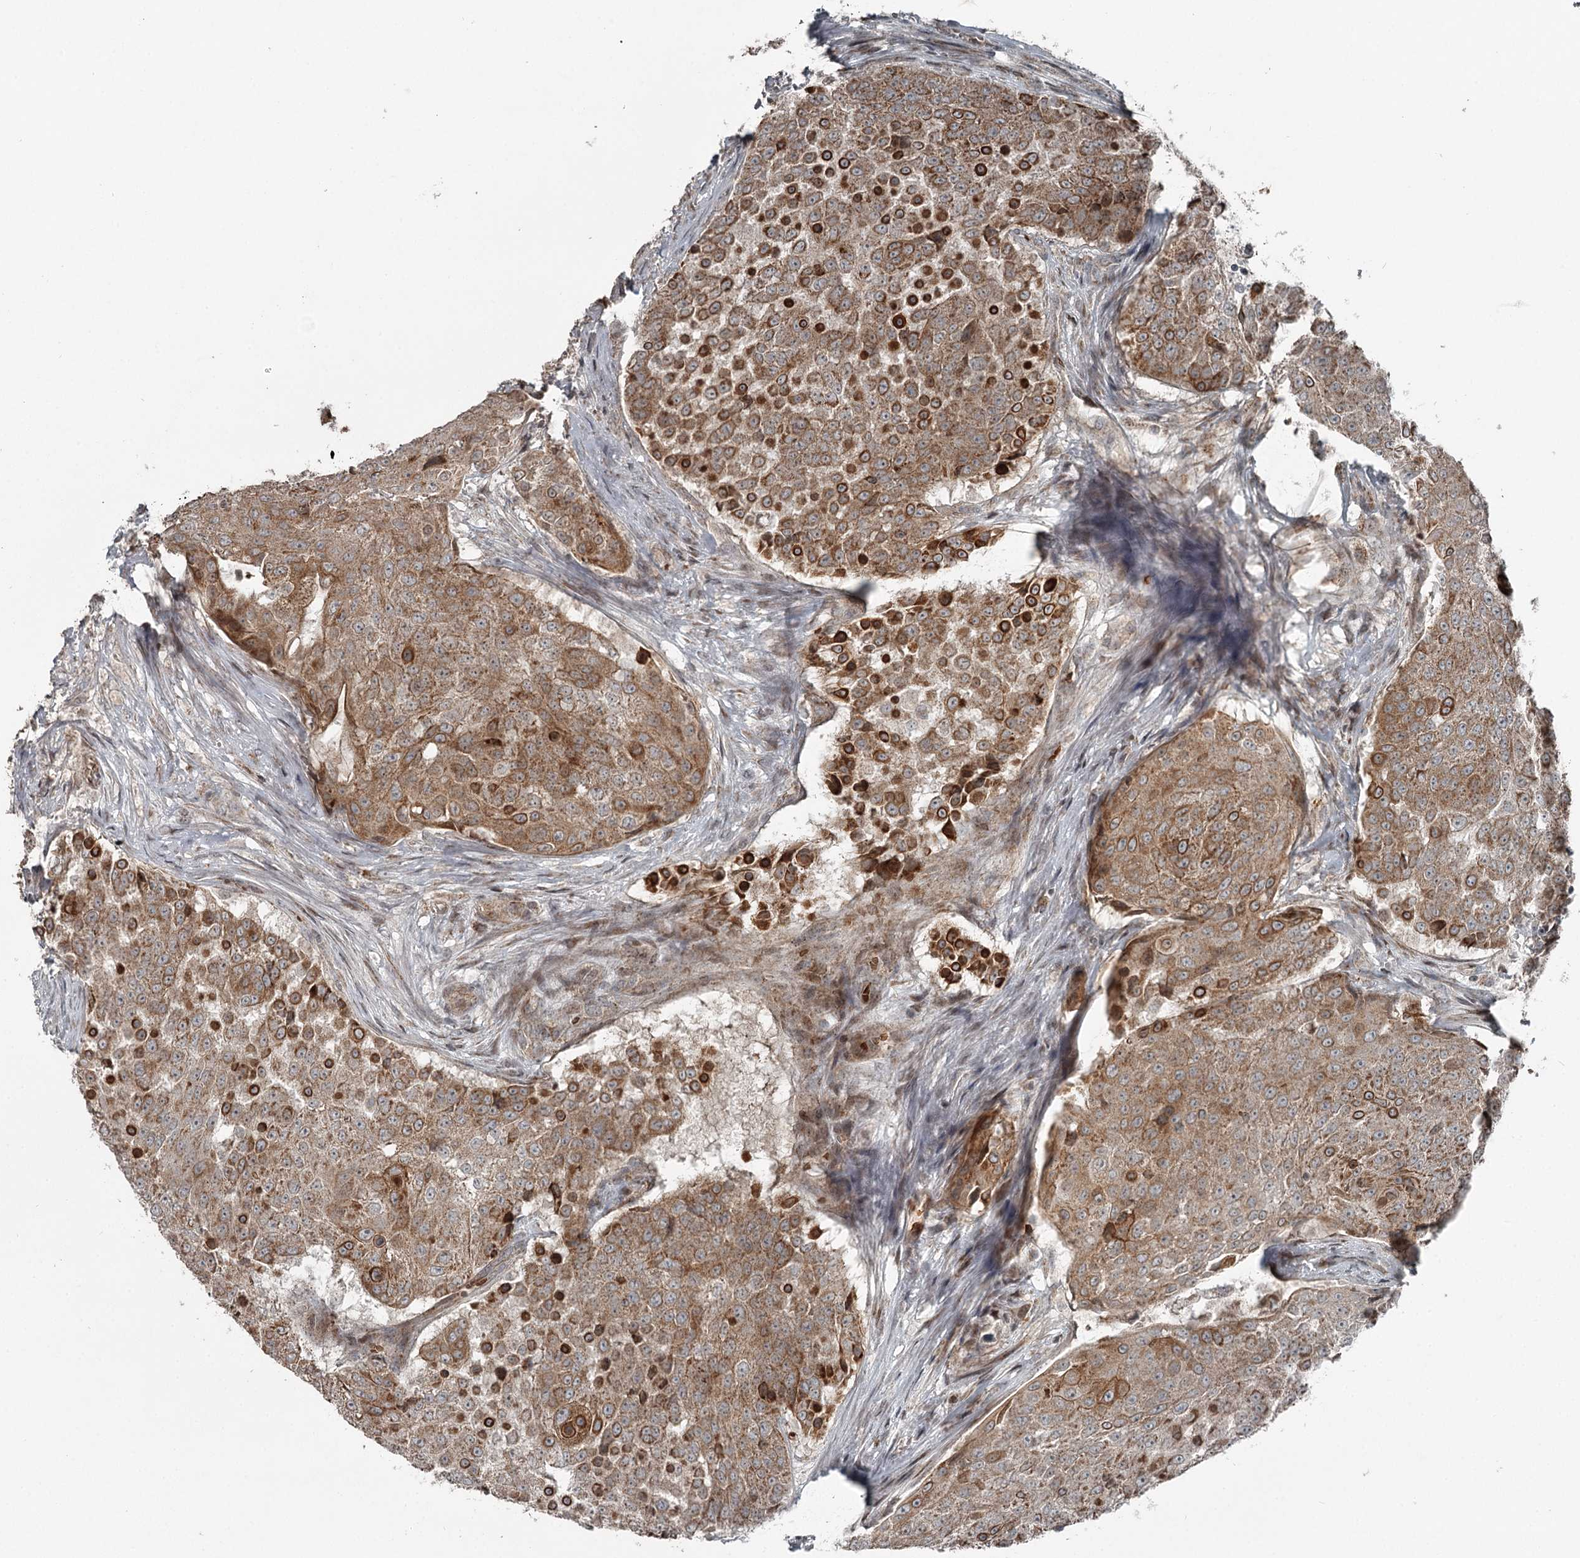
{"staining": {"intensity": "strong", "quantity": ">75%", "location": "cytoplasmic/membranous"}, "tissue": "urothelial cancer", "cell_type": "Tumor cells", "image_type": "cancer", "snomed": [{"axis": "morphology", "description": "Urothelial carcinoma, High grade"}, {"axis": "topography", "description": "Urinary bladder"}], "caption": "Strong cytoplasmic/membranous protein staining is present in approximately >75% of tumor cells in high-grade urothelial carcinoma. (IHC, brightfield microscopy, high magnification).", "gene": "RASSF8", "patient": {"sex": "female", "age": 63}}